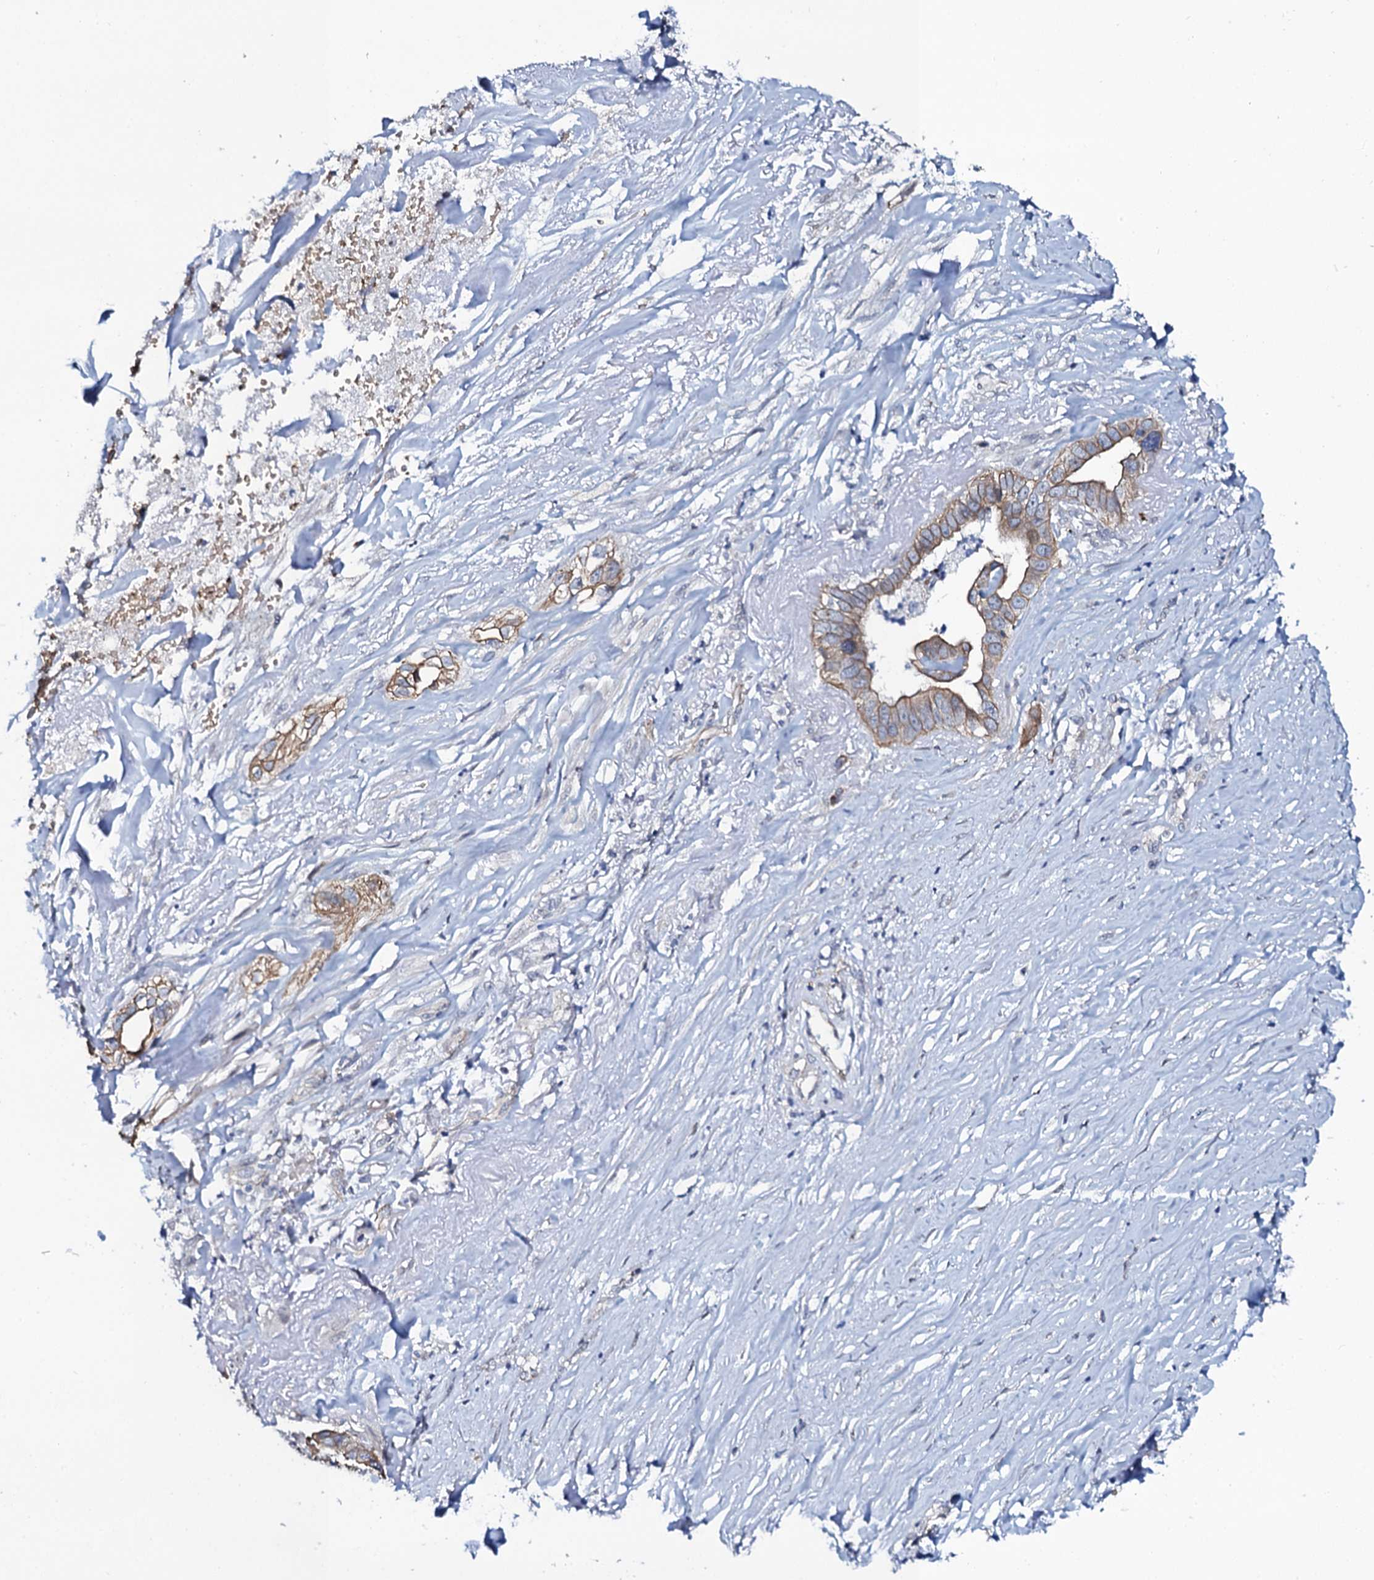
{"staining": {"intensity": "moderate", "quantity": ">75%", "location": "cytoplasmic/membranous"}, "tissue": "liver cancer", "cell_type": "Tumor cells", "image_type": "cancer", "snomed": [{"axis": "morphology", "description": "Cholangiocarcinoma"}, {"axis": "topography", "description": "Liver"}], "caption": "This is an image of immunohistochemistry staining of liver cancer, which shows moderate staining in the cytoplasmic/membranous of tumor cells.", "gene": "C10orf88", "patient": {"sex": "female", "age": 79}}